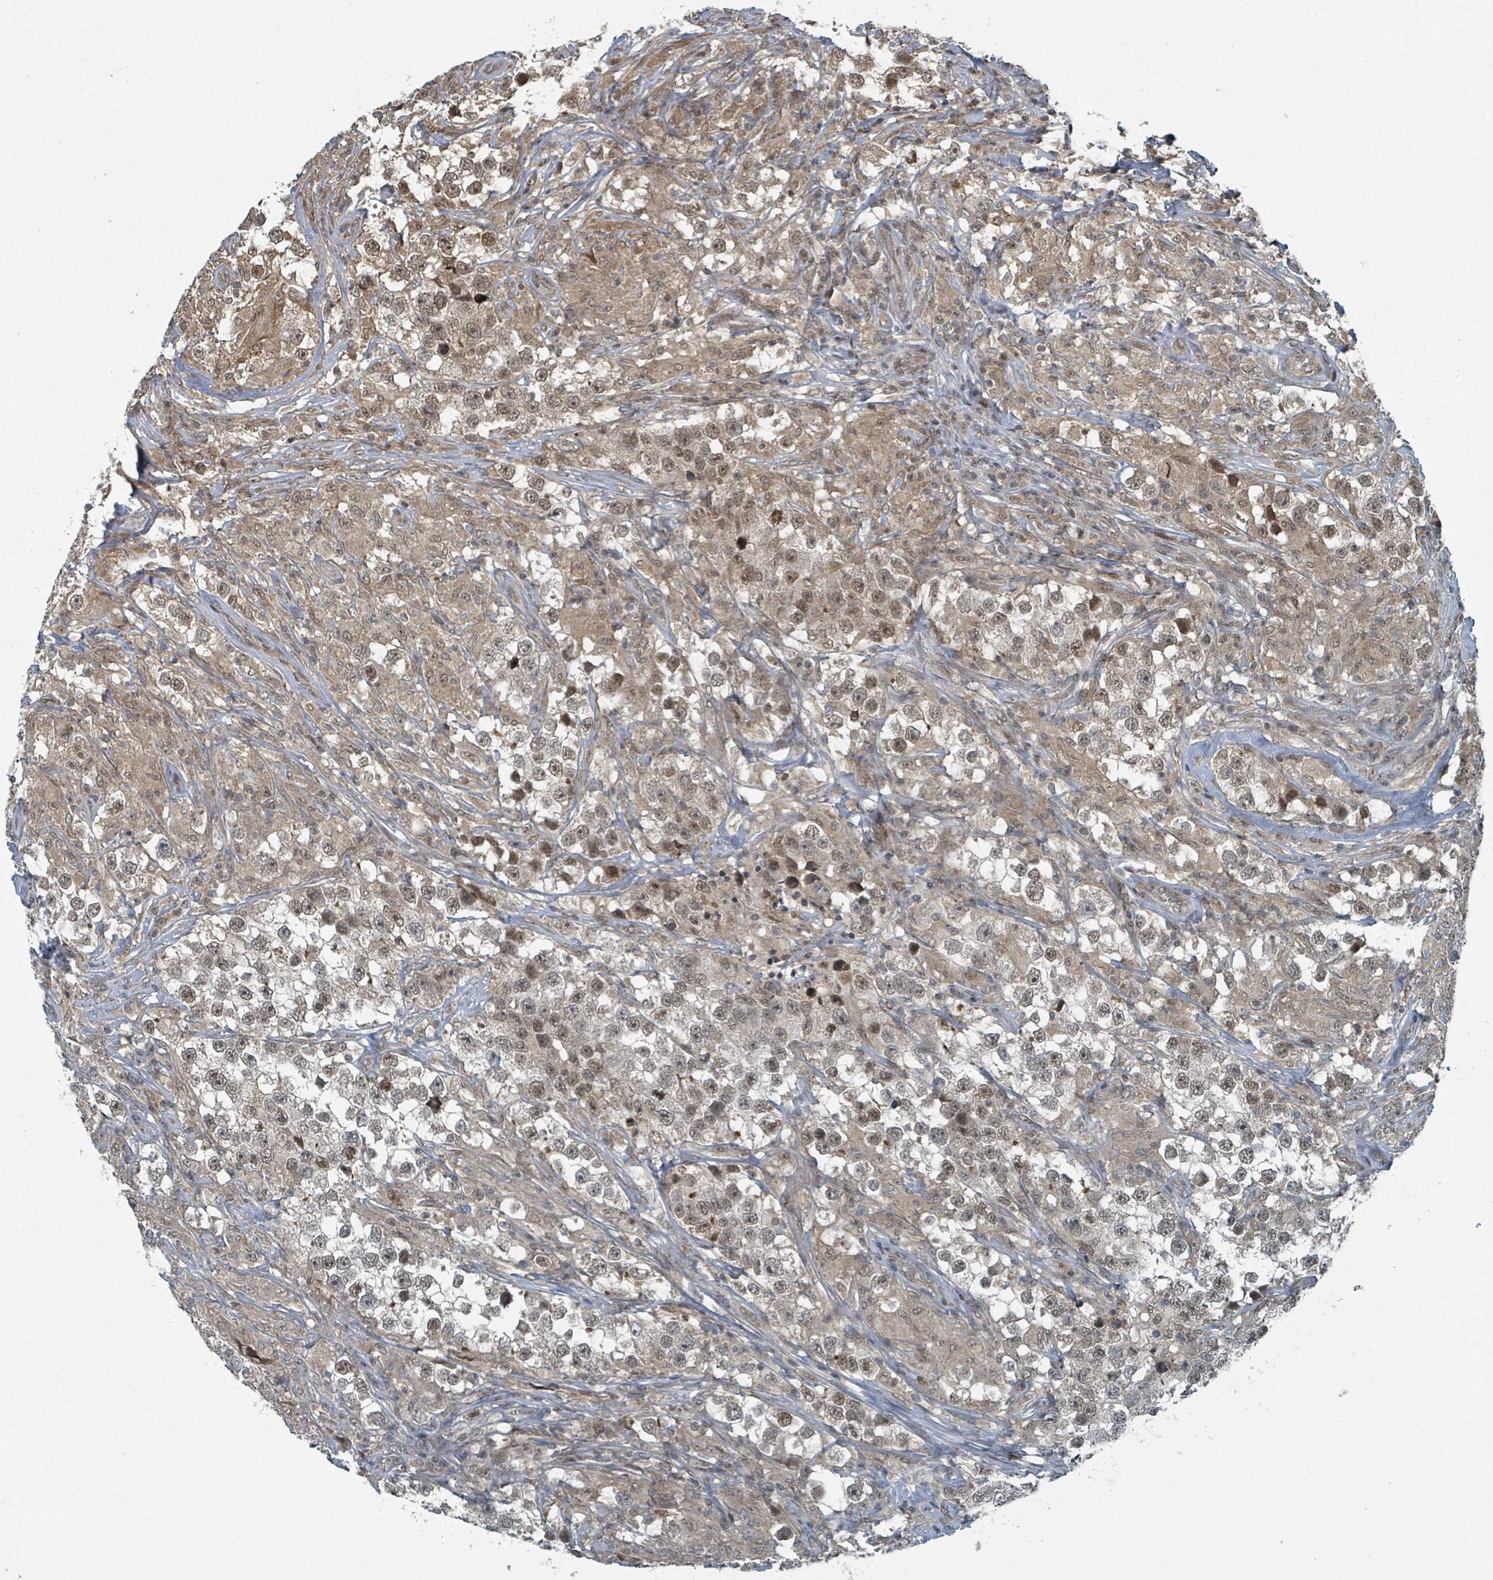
{"staining": {"intensity": "moderate", "quantity": ">75%", "location": "nuclear"}, "tissue": "testis cancer", "cell_type": "Tumor cells", "image_type": "cancer", "snomed": [{"axis": "morphology", "description": "Seminoma, NOS"}, {"axis": "topography", "description": "Testis"}], "caption": "High-magnification brightfield microscopy of testis seminoma stained with DAB (brown) and counterstained with hematoxylin (blue). tumor cells exhibit moderate nuclear expression is appreciated in about>75% of cells.", "gene": "PHIP", "patient": {"sex": "male", "age": 46}}